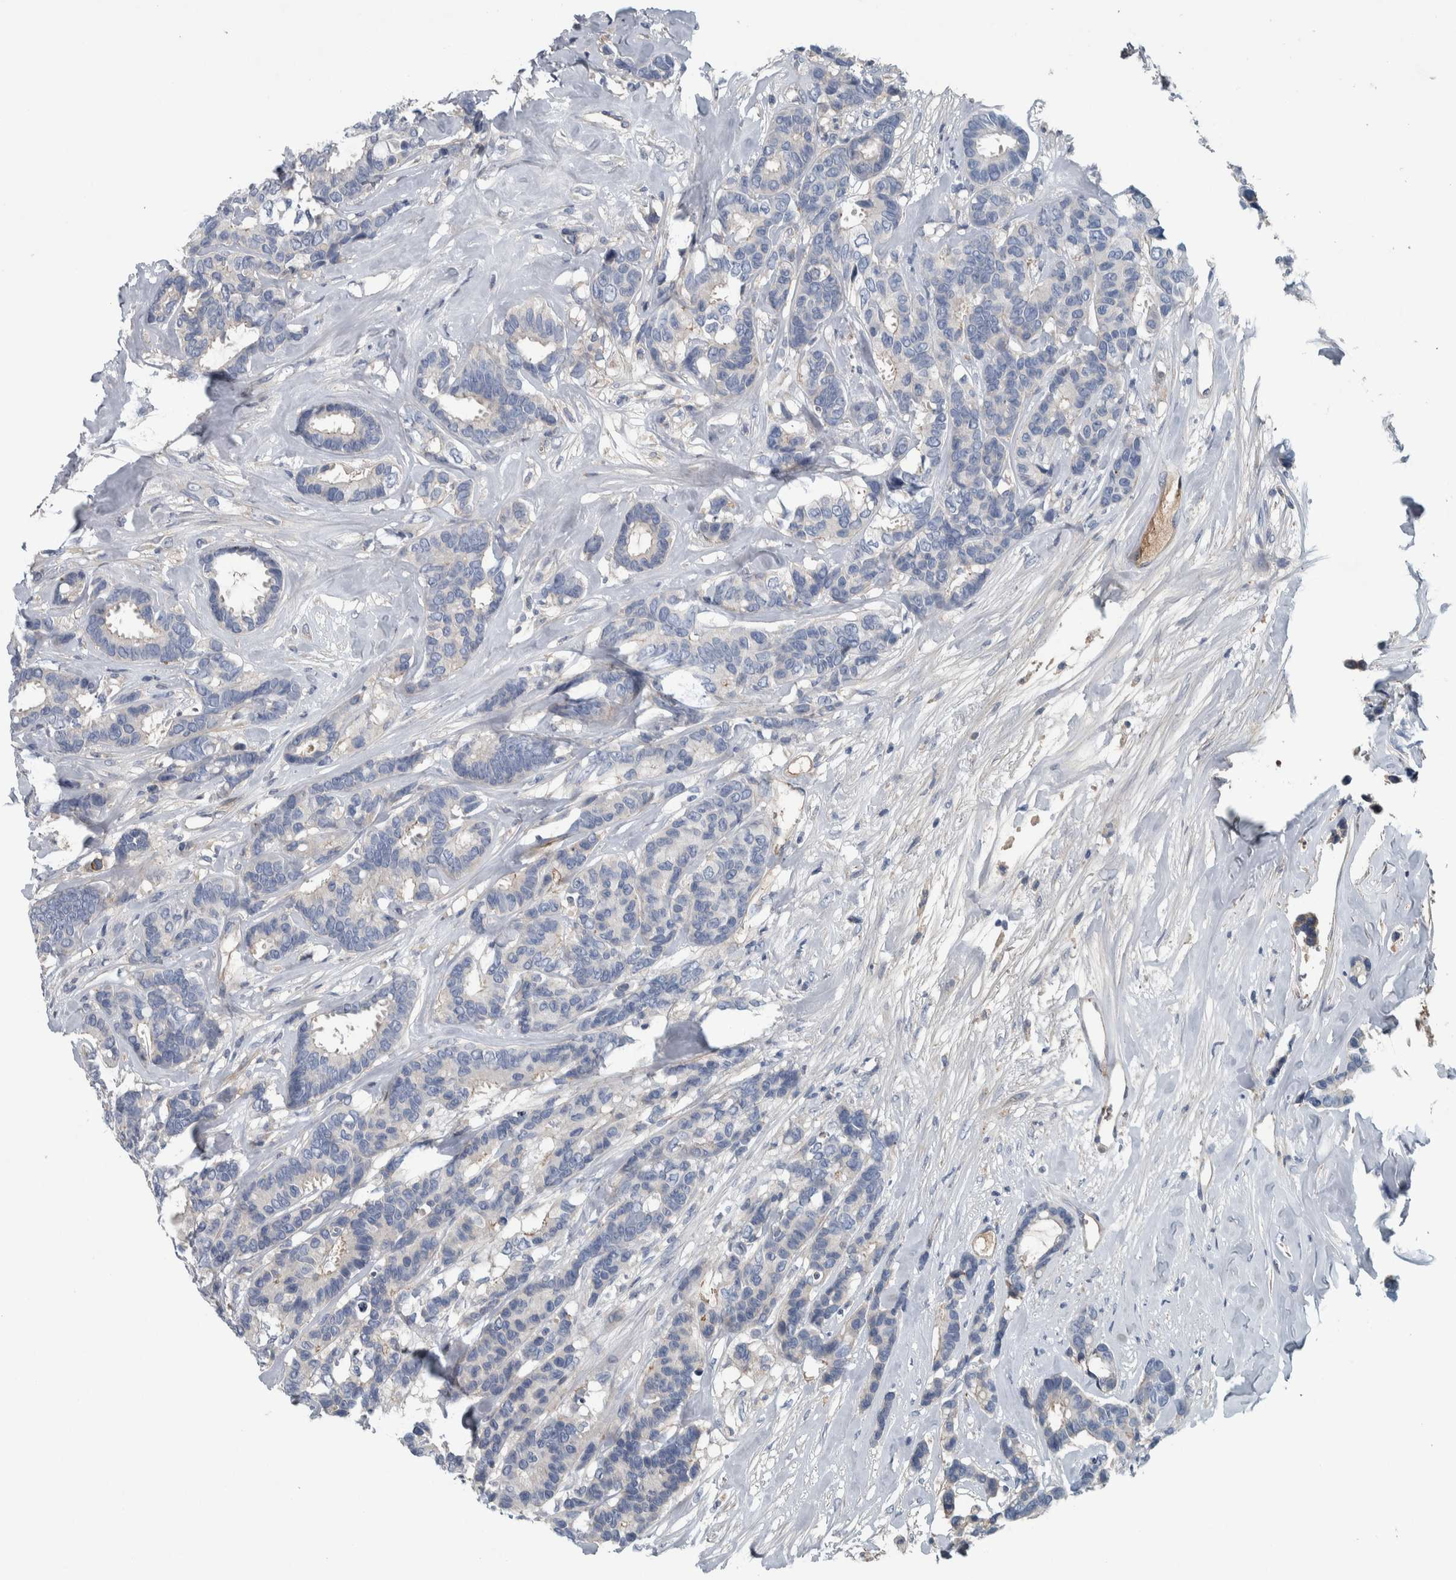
{"staining": {"intensity": "negative", "quantity": "none", "location": "none"}, "tissue": "breast cancer", "cell_type": "Tumor cells", "image_type": "cancer", "snomed": [{"axis": "morphology", "description": "Duct carcinoma"}, {"axis": "topography", "description": "Breast"}], "caption": "Breast intraductal carcinoma stained for a protein using IHC shows no positivity tumor cells.", "gene": "SERPINC1", "patient": {"sex": "female", "age": 87}}